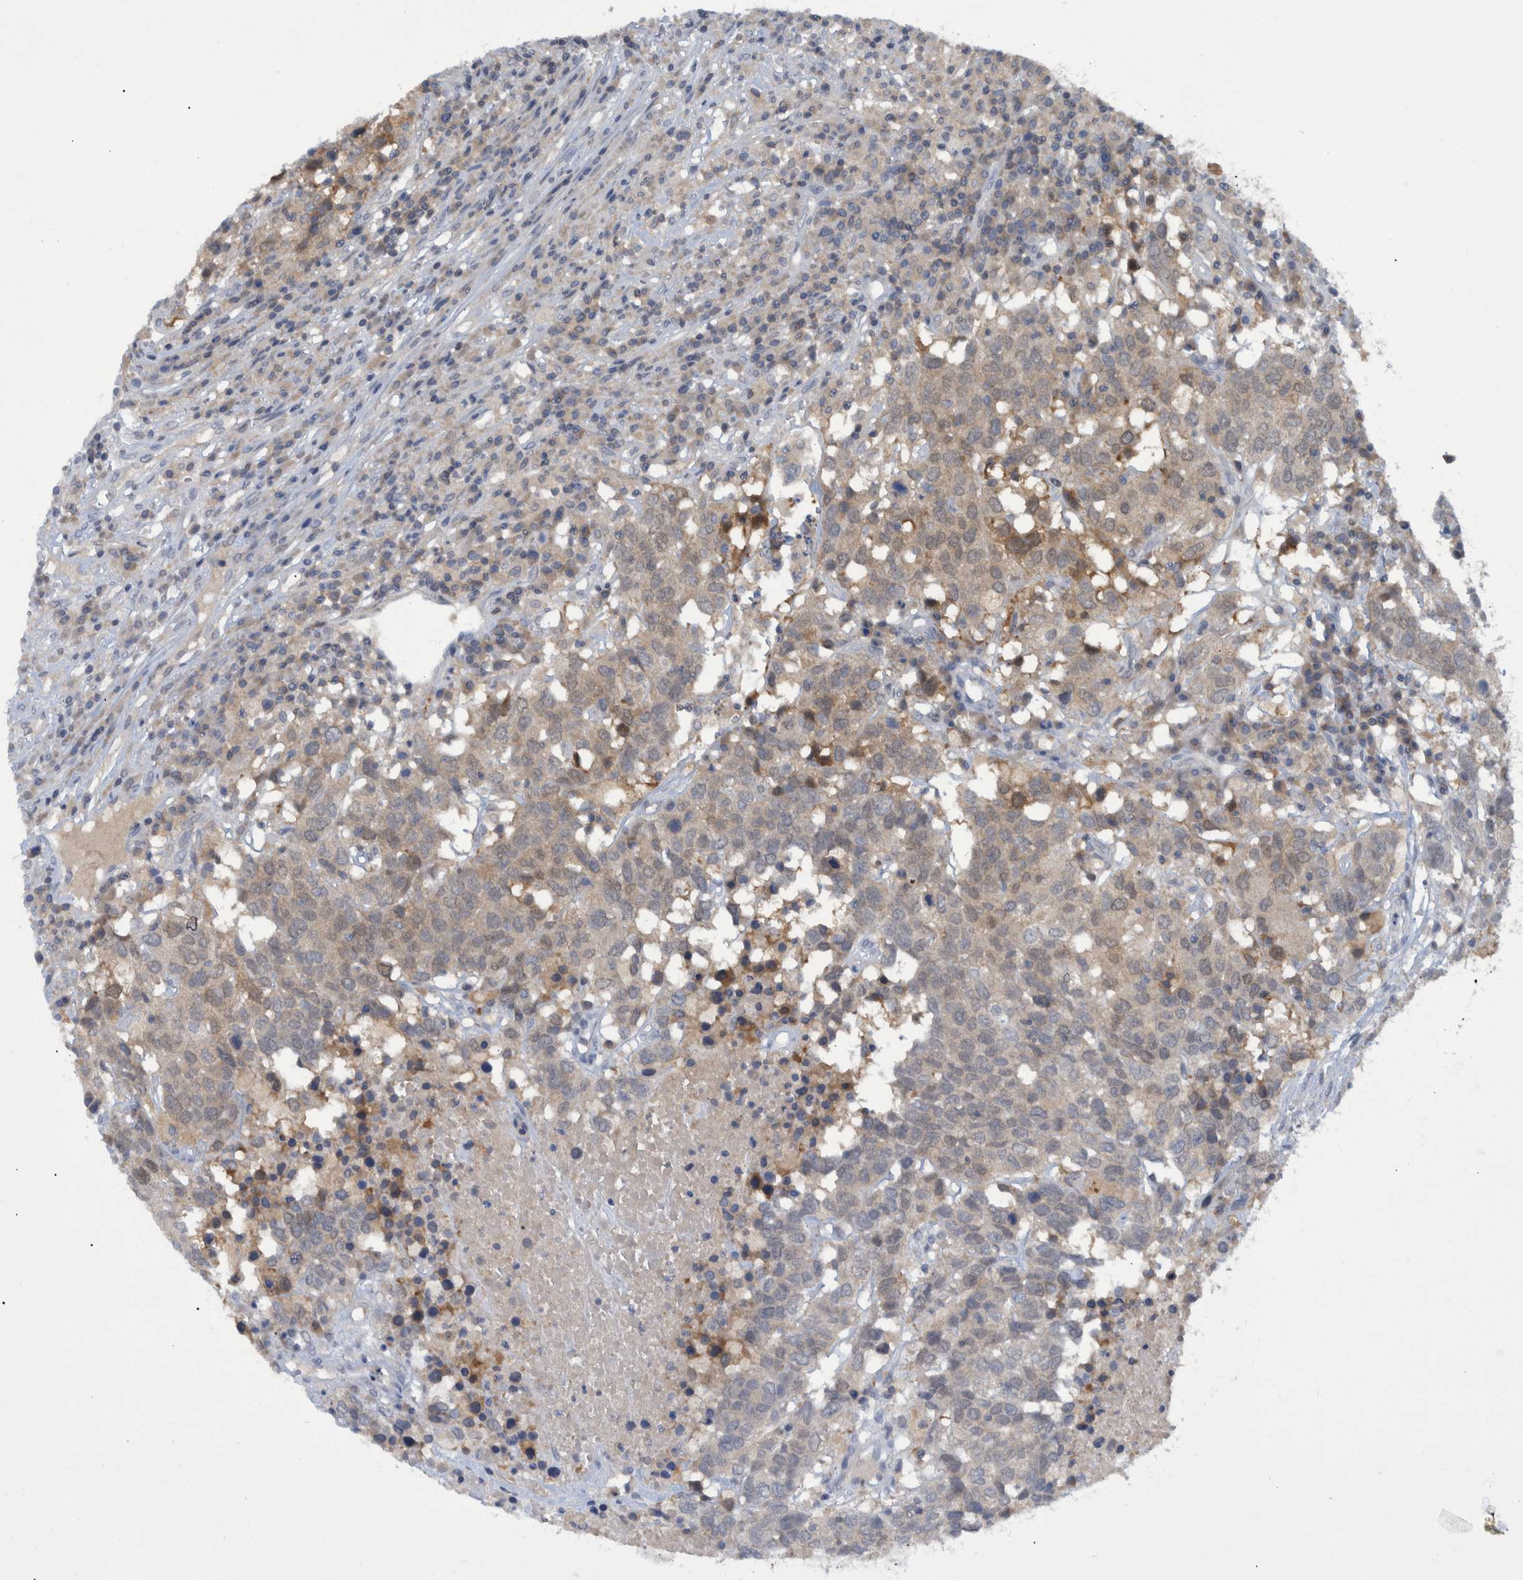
{"staining": {"intensity": "weak", "quantity": ">75%", "location": "cytoplasmic/membranous"}, "tissue": "head and neck cancer", "cell_type": "Tumor cells", "image_type": "cancer", "snomed": [{"axis": "morphology", "description": "Squamous cell carcinoma, NOS"}, {"axis": "topography", "description": "Head-Neck"}], "caption": "Head and neck cancer (squamous cell carcinoma) stained for a protein (brown) displays weak cytoplasmic/membranous positive expression in approximately >75% of tumor cells.", "gene": "PCYT2", "patient": {"sex": "male", "age": 66}}